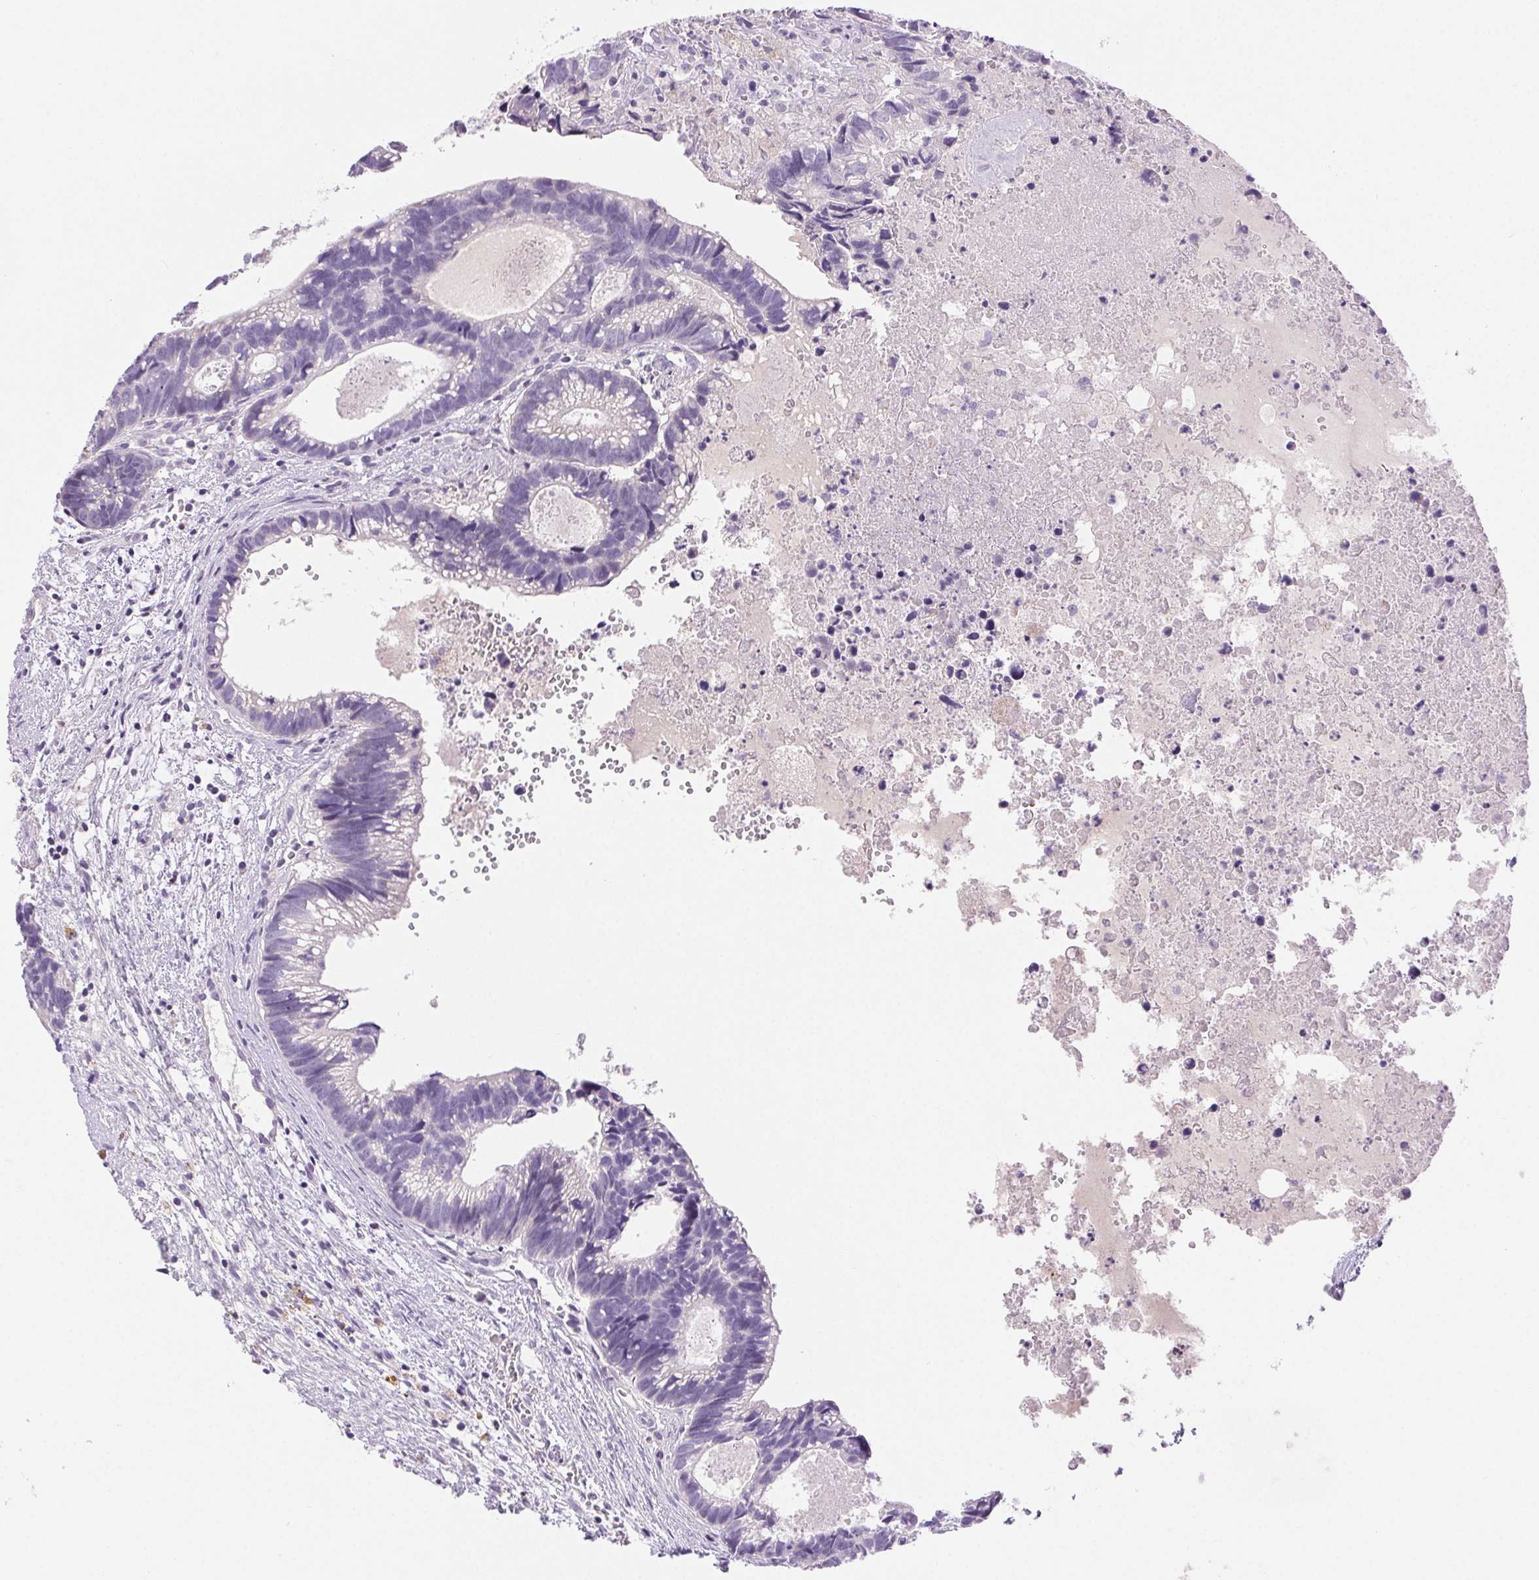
{"staining": {"intensity": "negative", "quantity": "none", "location": "none"}, "tissue": "head and neck cancer", "cell_type": "Tumor cells", "image_type": "cancer", "snomed": [{"axis": "morphology", "description": "Adenocarcinoma, NOS"}, {"axis": "topography", "description": "Head-Neck"}], "caption": "An IHC histopathology image of head and neck cancer (adenocarcinoma) is shown. There is no staining in tumor cells of head and neck cancer (adenocarcinoma).", "gene": "ARHGAP11B", "patient": {"sex": "male", "age": 62}}